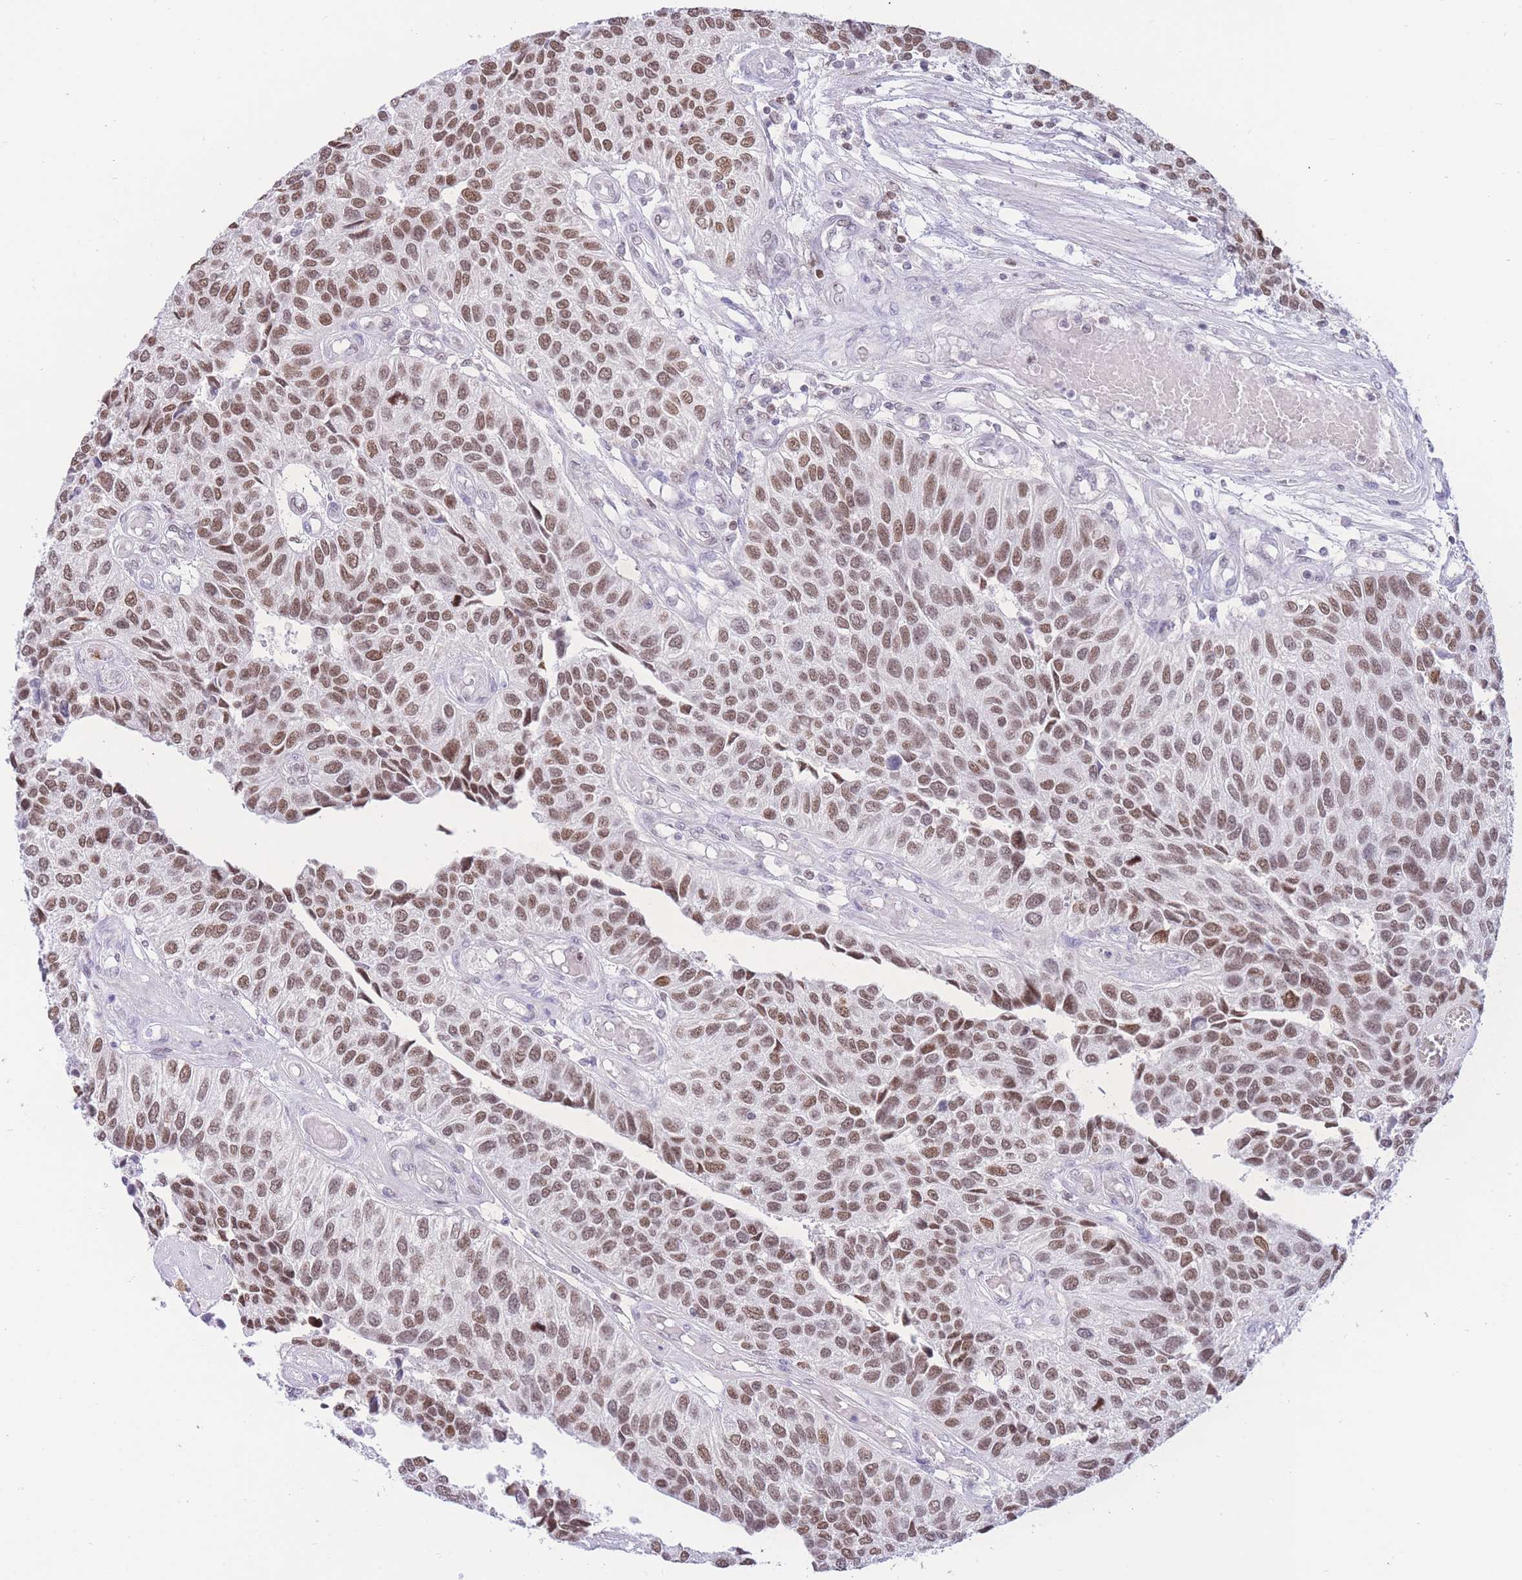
{"staining": {"intensity": "moderate", "quantity": ">75%", "location": "nuclear"}, "tissue": "urothelial cancer", "cell_type": "Tumor cells", "image_type": "cancer", "snomed": [{"axis": "morphology", "description": "Urothelial carcinoma, NOS"}, {"axis": "topography", "description": "Urinary bladder"}], "caption": "This is an image of immunohistochemistry (IHC) staining of urothelial cancer, which shows moderate positivity in the nuclear of tumor cells.", "gene": "HMGN1", "patient": {"sex": "male", "age": 55}}